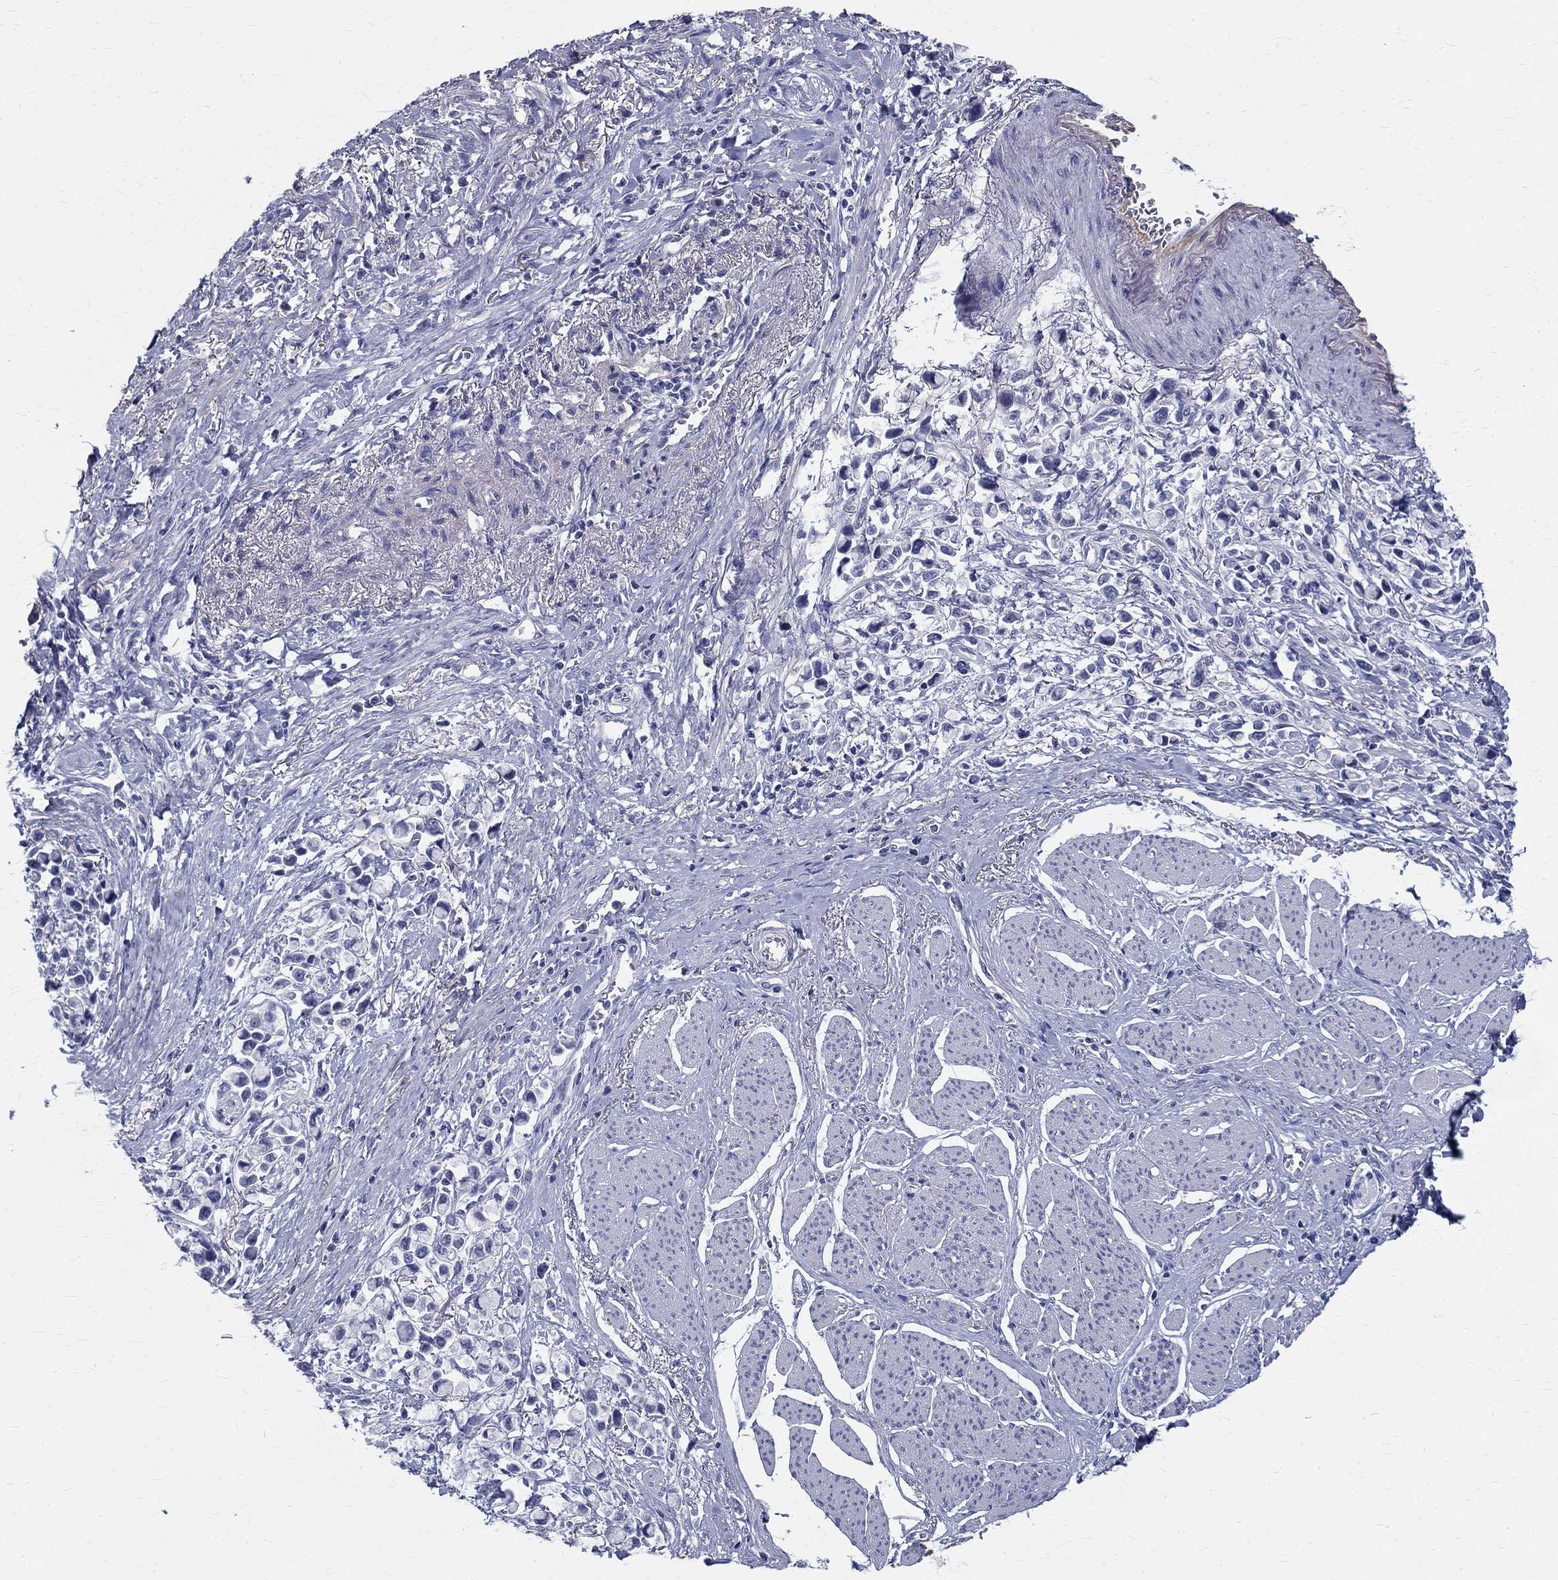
{"staining": {"intensity": "negative", "quantity": "none", "location": "none"}, "tissue": "stomach cancer", "cell_type": "Tumor cells", "image_type": "cancer", "snomed": [{"axis": "morphology", "description": "Adenocarcinoma, NOS"}, {"axis": "topography", "description": "Stomach"}], "caption": "Tumor cells show no significant positivity in adenocarcinoma (stomach).", "gene": "TGM4", "patient": {"sex": "female", "age": 81}}